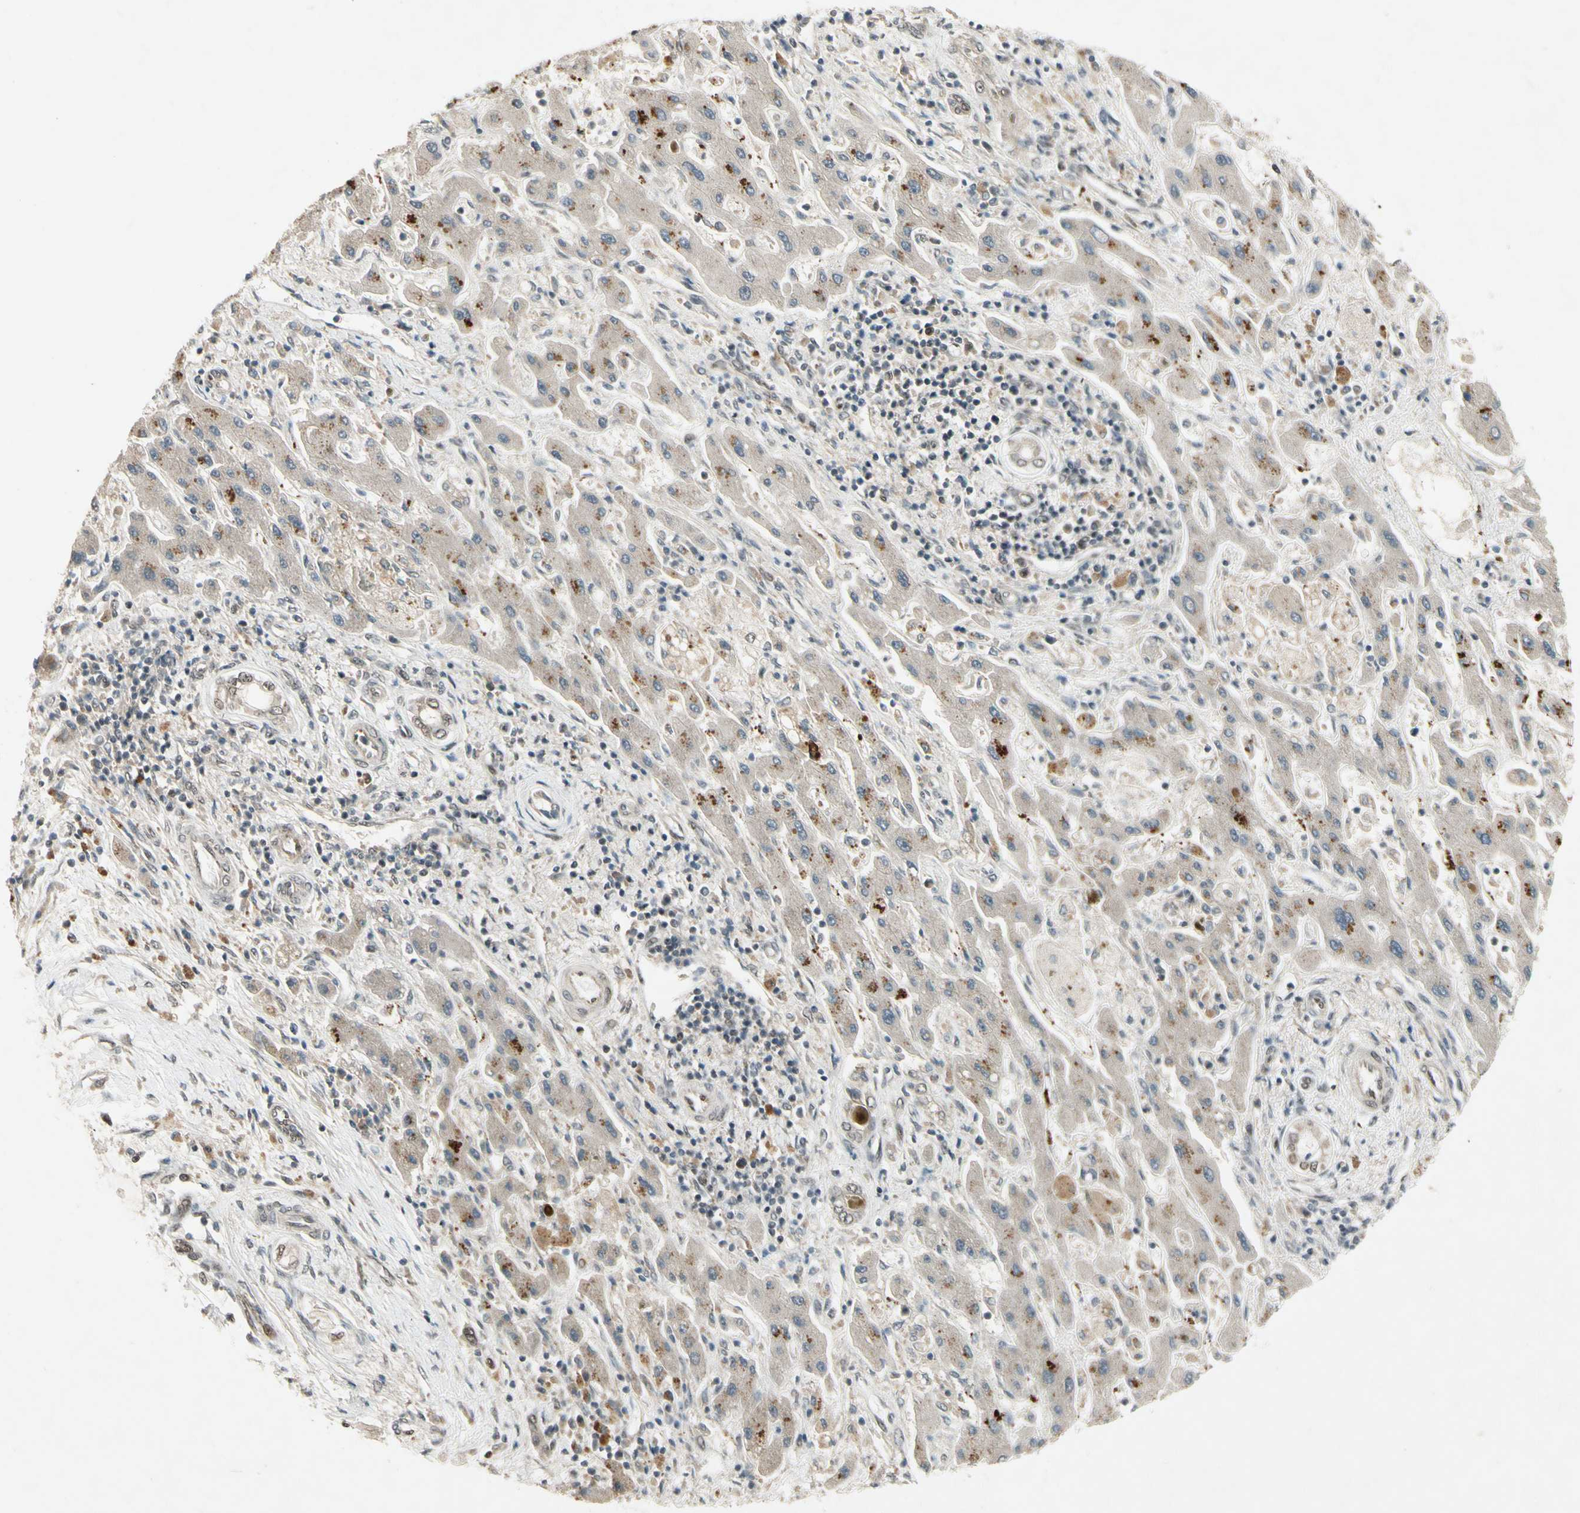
{"staining": {"intensity": "negative", "quantity": "none", "location": "none"}, "tissue": "liver cancer", "cell_type": "Tumor cells", "image_type": "cancer", "snomed": [{"axis": "morphology", "description": "Cholangiocarcinoma"}, {"axis": "topography", "description": "Liver"}], "caption": "There is no significant expression in tumor cells of liver cholangiocarcinoma.", "gene": "CDK11A", "patient": {"sex": "male", "age": 50}}